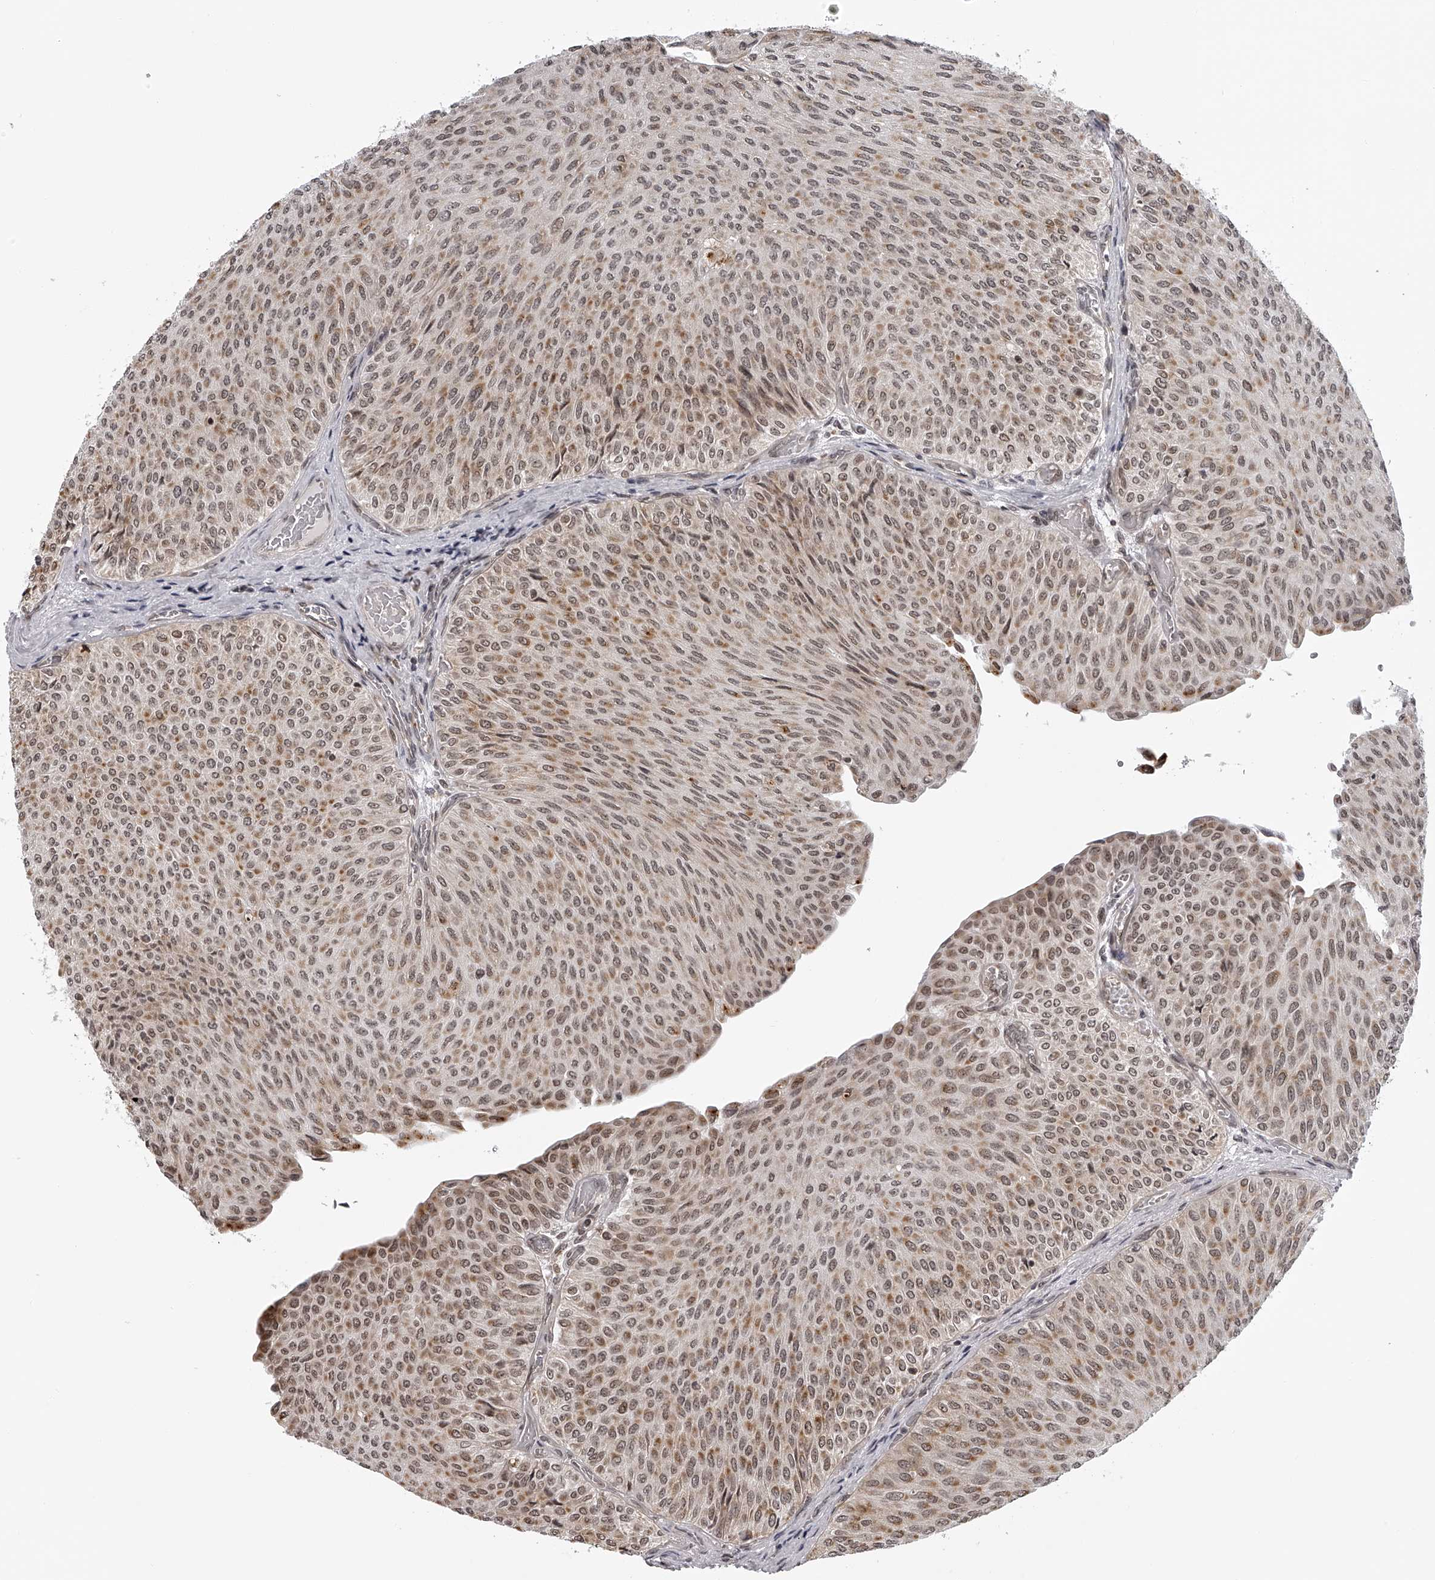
{"staining": {"intensity": "moderate", "quantity": ">75%", "location": "cytoplasmic/membranous,nuclear"}, "tissue": "urothelial cancer", "cell_type": "Tumor cells", "image_type": "cancer", "snomed": [{"axis": "morphology", "description": "Urothelial carcinoma, Low grade"}, {"axis": "topography", "description": "Urinary bladder"}], "caption": "Urothelial cancer stained with a brown dye reveals moderate cytoplasmic/membranous and nuclear positive staining in about >75% of tumor cells.", "gene": "ODF2L", "patient": {"sex": "male", "age": 78}}